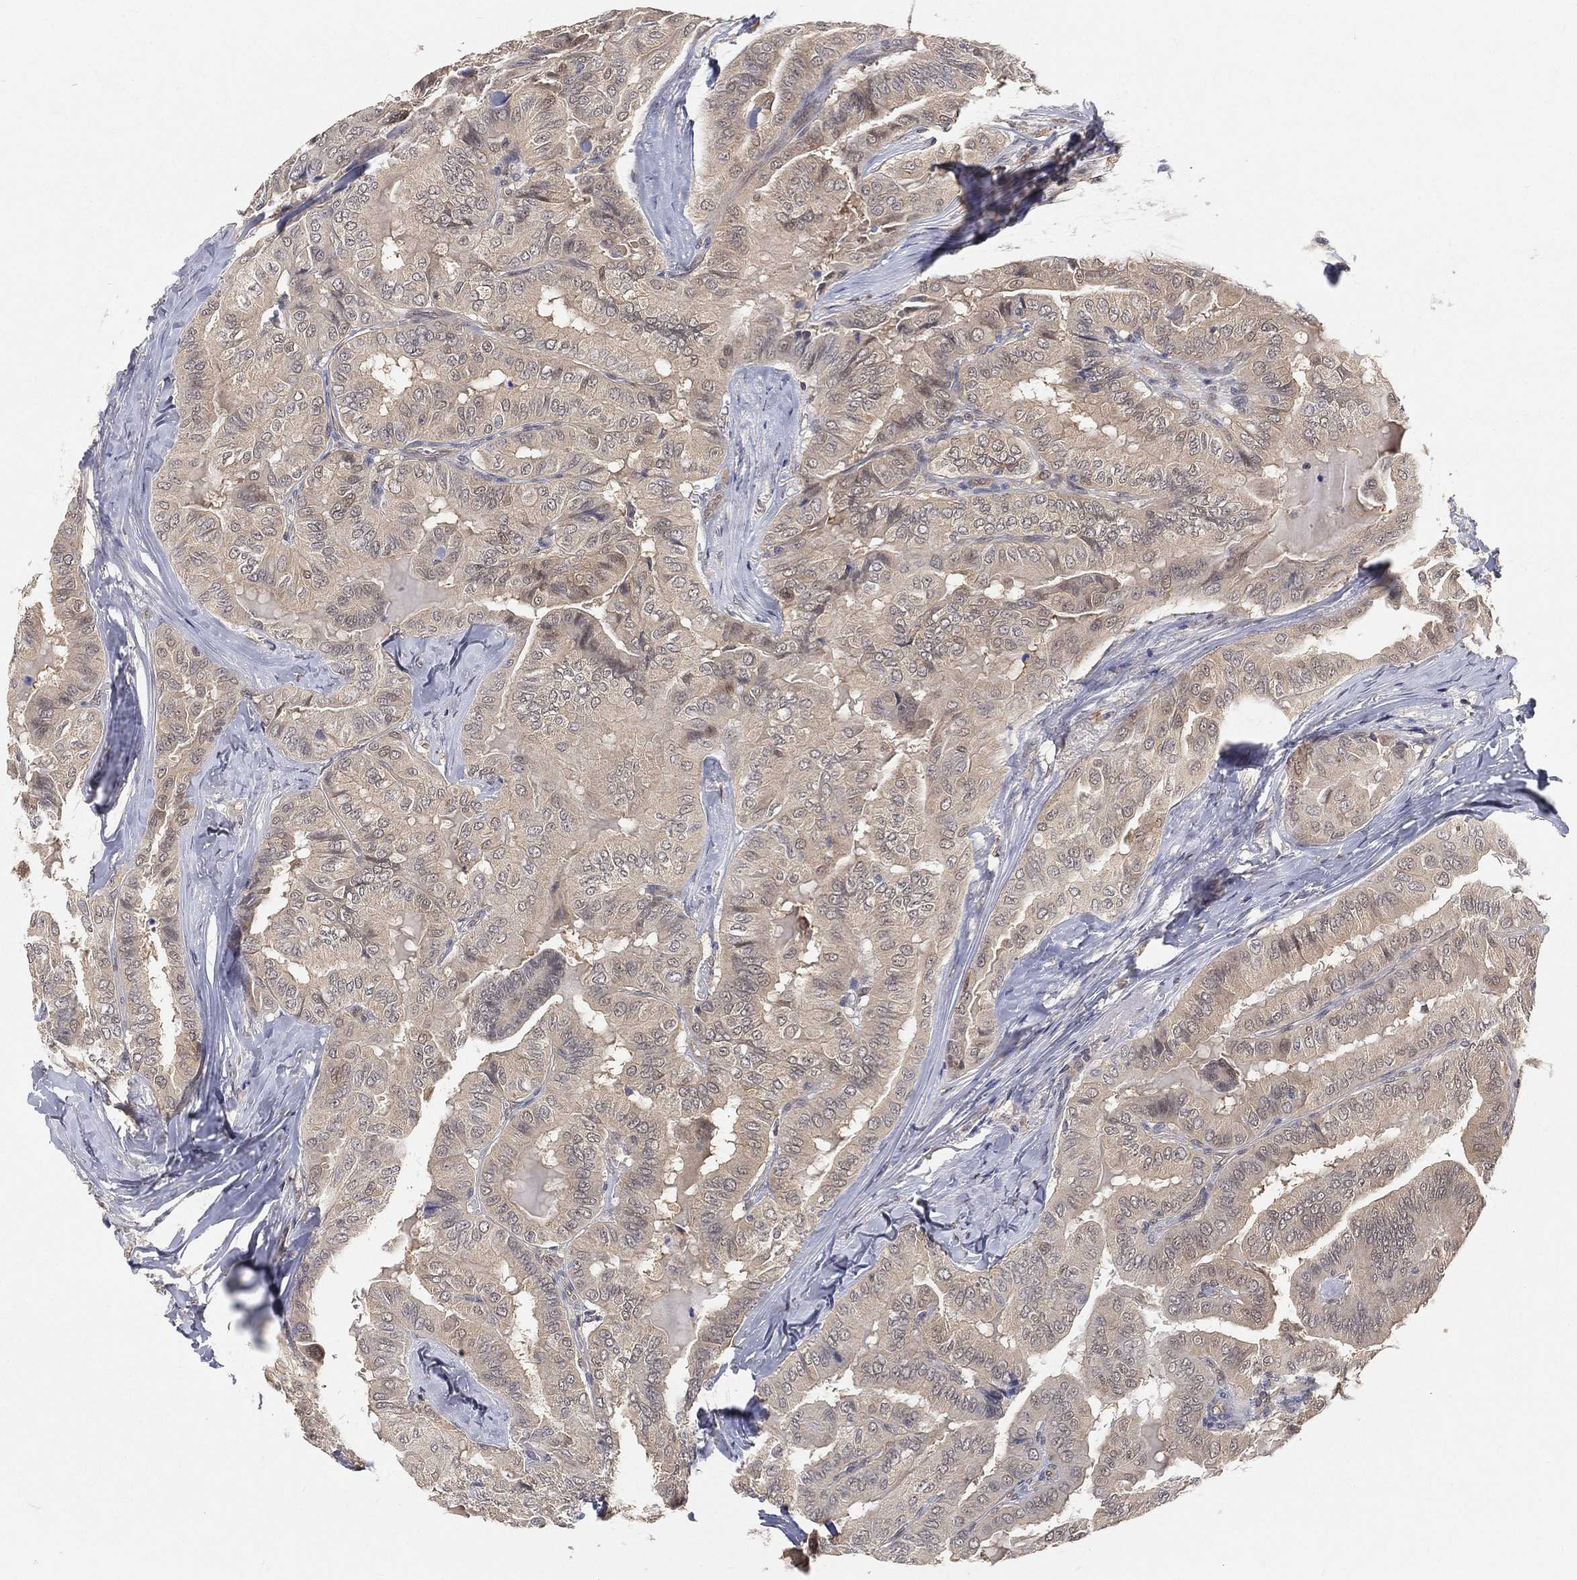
{"staining": {"intensity": "negative", "quantity": "none", "location": "none"}, "tissue": "thyroid cancer", "cell_type": "Tumor cells", "image_type": "cancer", "snomed": [{"axis": "morphology", "description": "Papillary adenocarcinoma, NOS"}, {"axis": "topography", "description": "Thyroid gland"}], "caption": "The immunohistochemistry (IHC) micrograph has no significant positivity in tumor cells of thyroid cancer (papillary adenocarcinoma) tissue.", "gene": "MAPK1", "patient": {"sex": "female", "age": 68}}